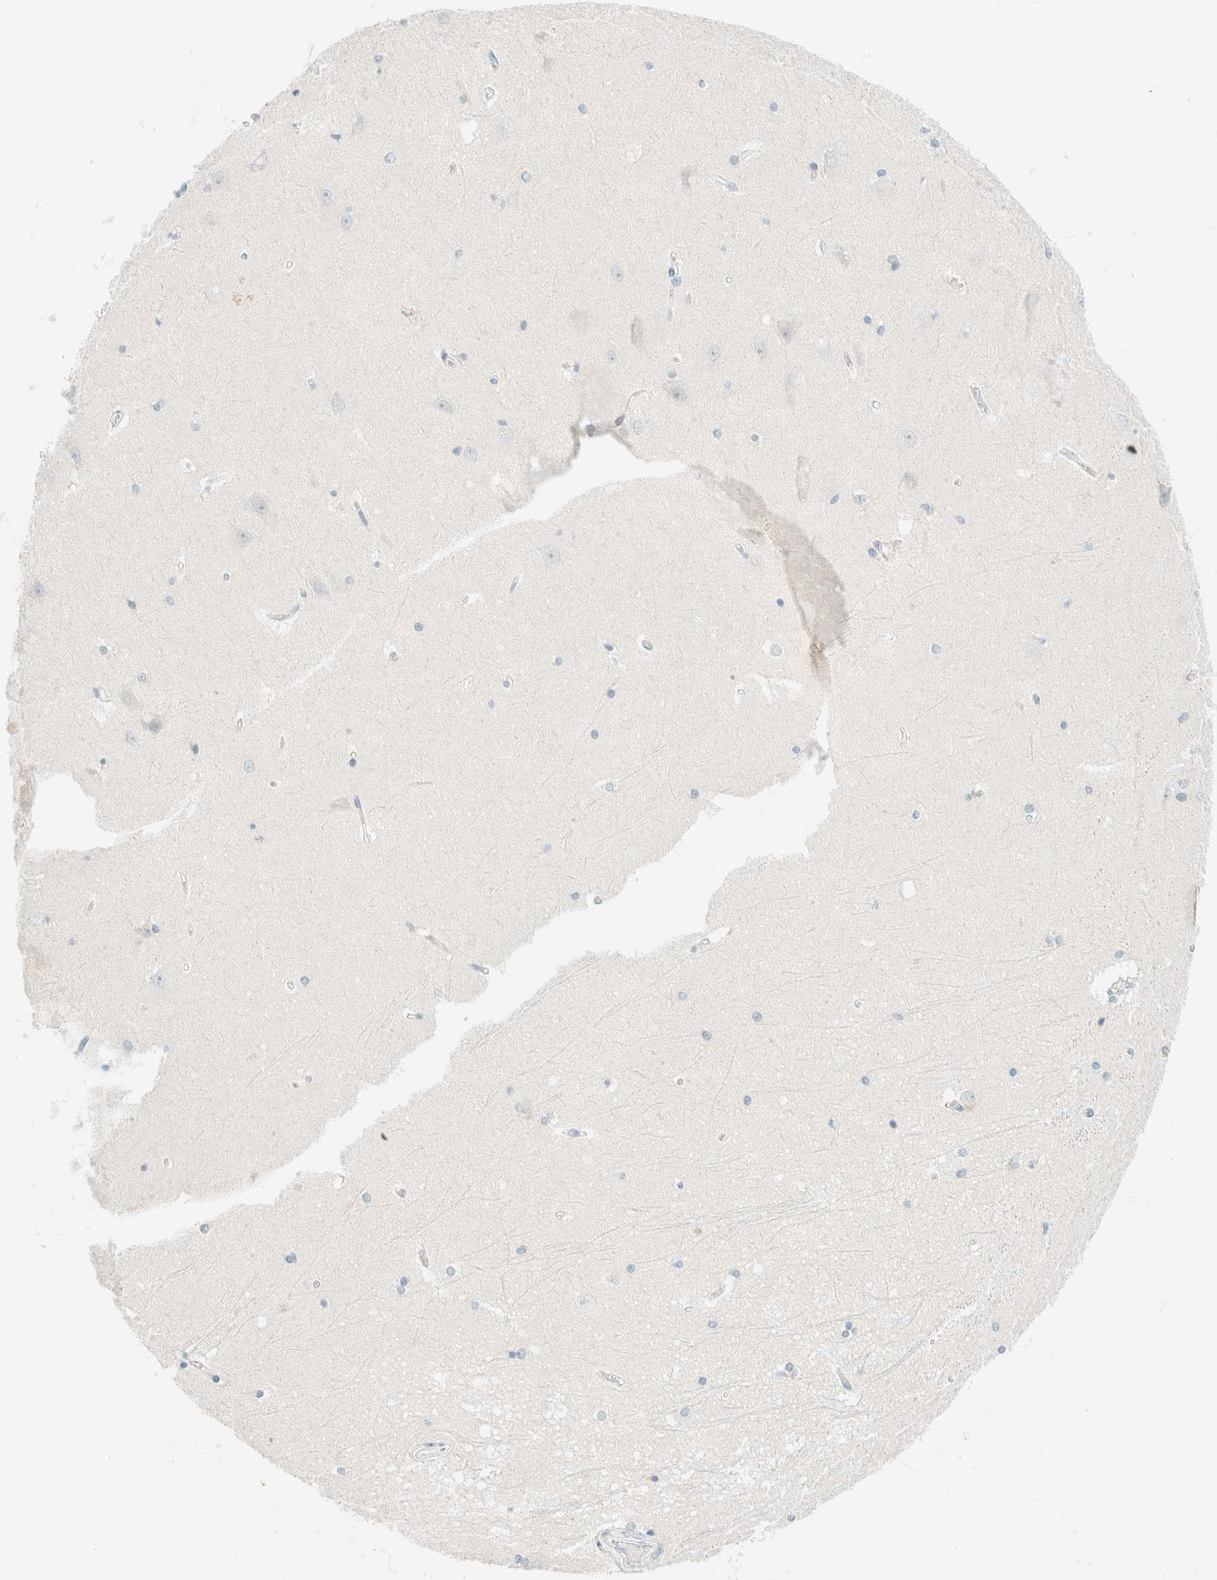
{"staining": {"intensity": "negative", "quantity": "none", "location": "none"}, "tissue": "hippocampus", "cell_type": "Glial cells", "image_type": "normal", "snomed": [{"axis": "morphology", "description": "Normal tissue, NOS"}, {"axis": "topography", "description": "Hippocampus"}], "caption": "An image of human hippocampus is negative for staining in glial cells. Brightfield microscopy of immunohistochemistry (IHC) stained with DAB (3,3'-diaminobenzidine) (brown) and hematoxylin (blue), captured at high magnification.", "gene": "GPA33", "patient": {"sex": "male", "age": 45}}